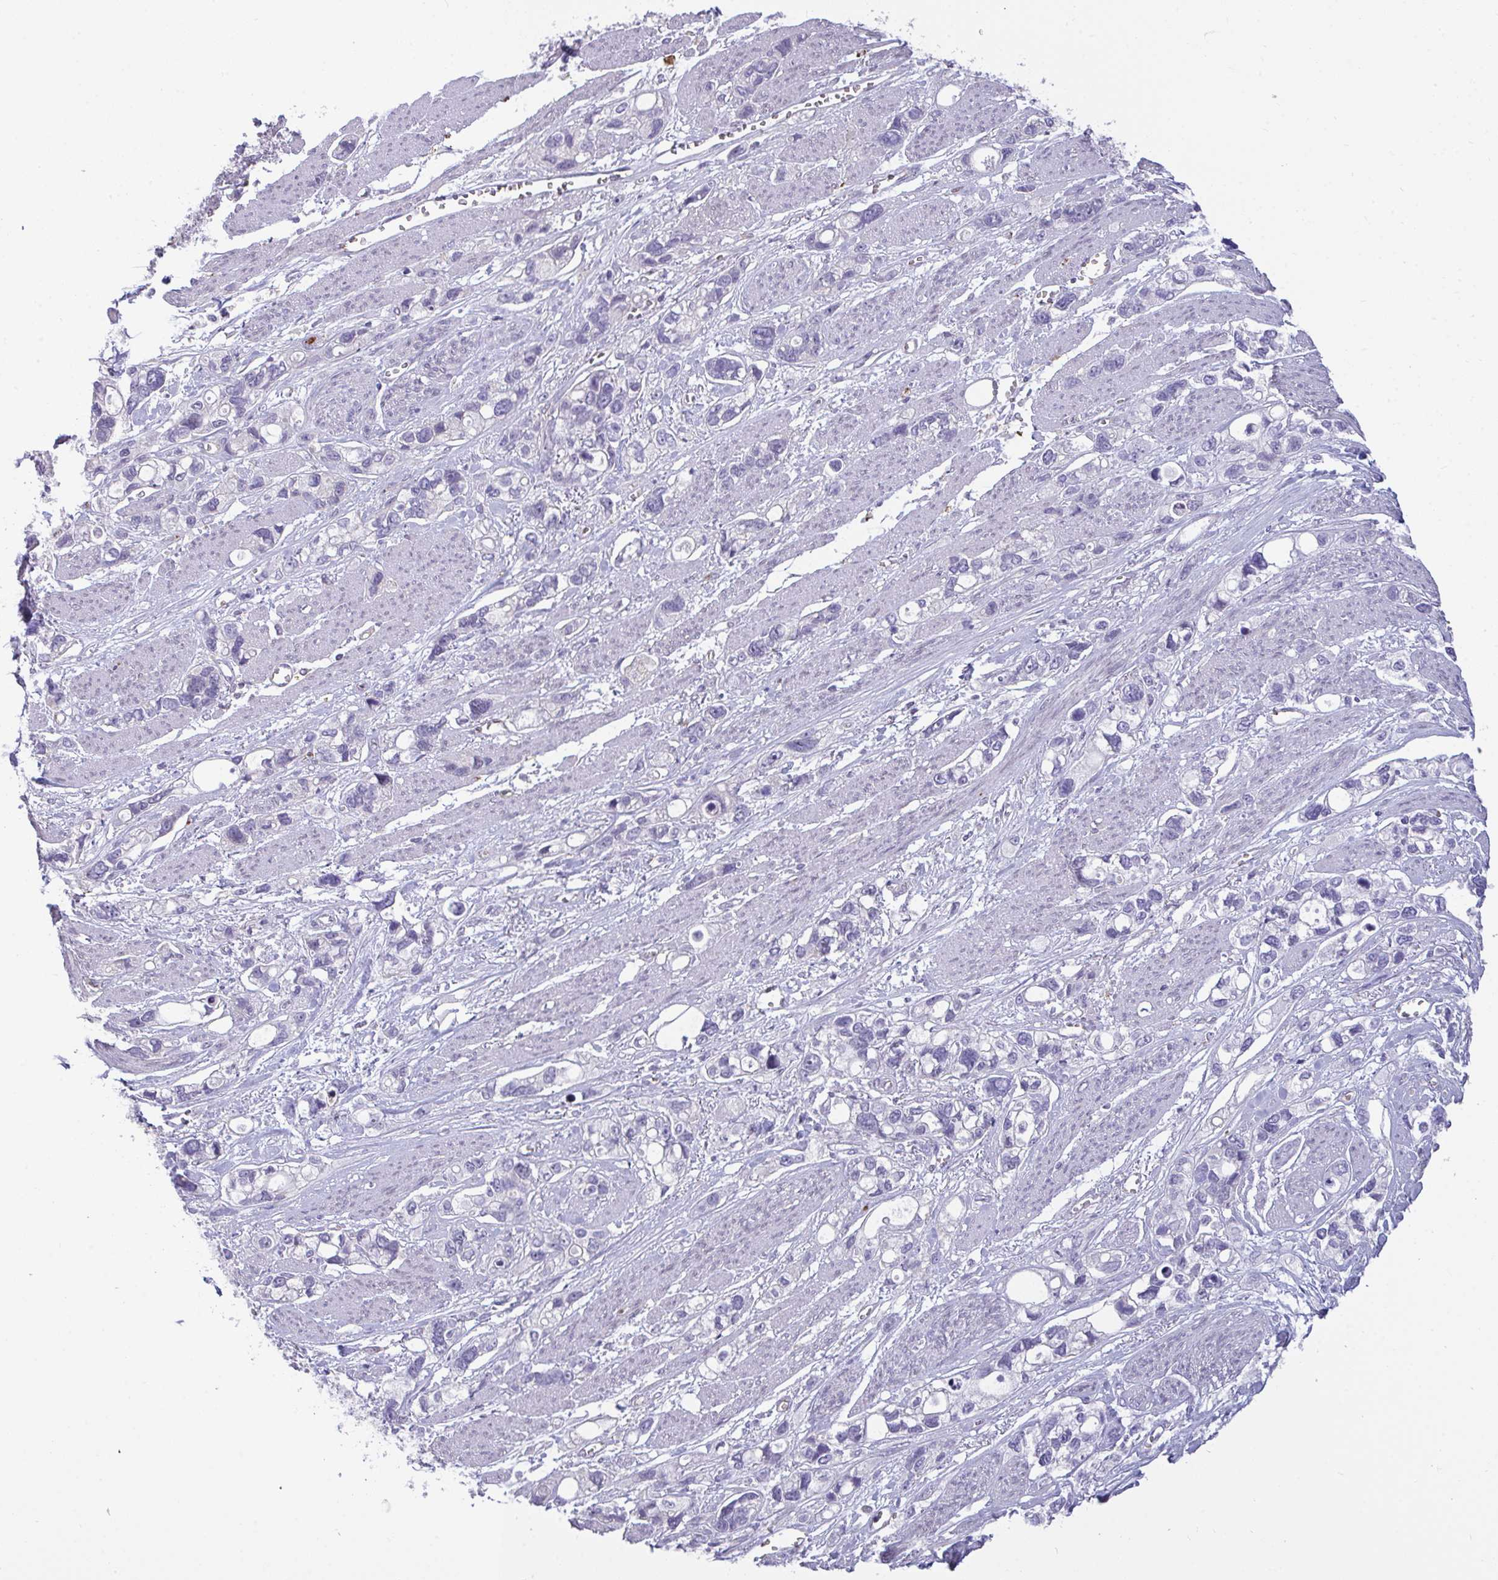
{"staining": {"intensity": "negative", "quantity": "none", "location": "none"}, "tissue": "stomach cancer", "cell_type": "Tumor cells", "image_type": "cancer", "snomed": [{"axis": "morphology", "description": "Adenocarcinoma, NOS"}, {"axis": "topography", "description": "Stomach, upper"}], "caption": "Immunohistochemistry (IHC) image of human stomach cancer stained for a protein (brown), which exhibits no expression in tumor cells. Brightfield microscopy of immunohistochemistry (IHC) stained with DAB (brown) and hematoxylin (blue), captured at high magnification.", "gene": "SEMA6B", "patient": {"sex": "female", "age": 81}}